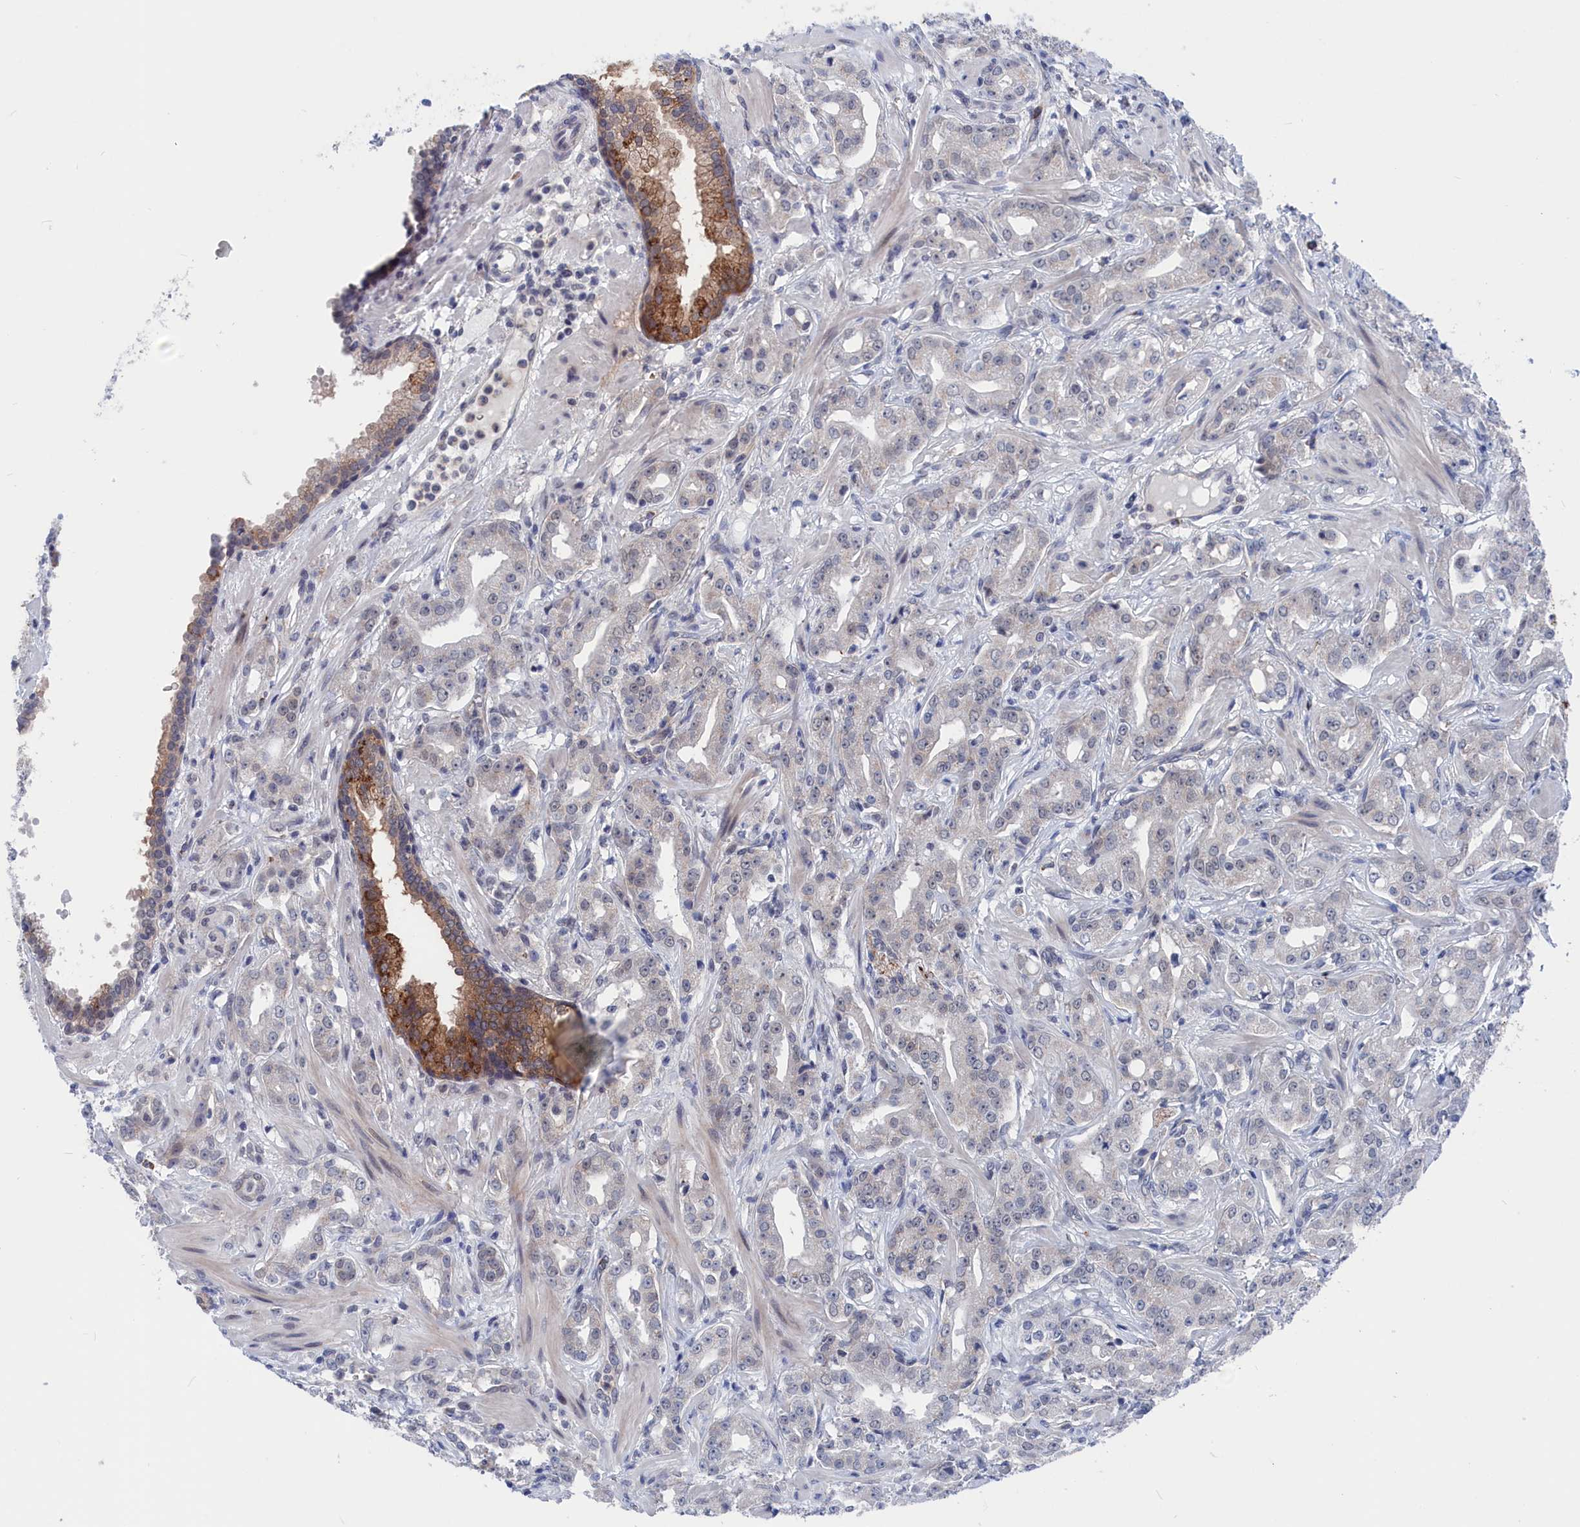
{"staining": {"intensity": "negative", "quantity": "none", "location": "none"}, "tissue": "prostate cancer", "cell_type": "Tumor cells", "image_type": "cancer", "snomed": [{"axis": "morphology", "description": "Adenocarcinoma, High grade"}, {"axis": "topography", "description": "Prostate"}], "caption": "IHC histopathology image of prostate cancer (high-grade adenocarcinoma) stained for a protein (brown), which reveals no staining in tumor cells.", "gene": "MARCHF3", "patient": {"sex": "male", "age": 63}}